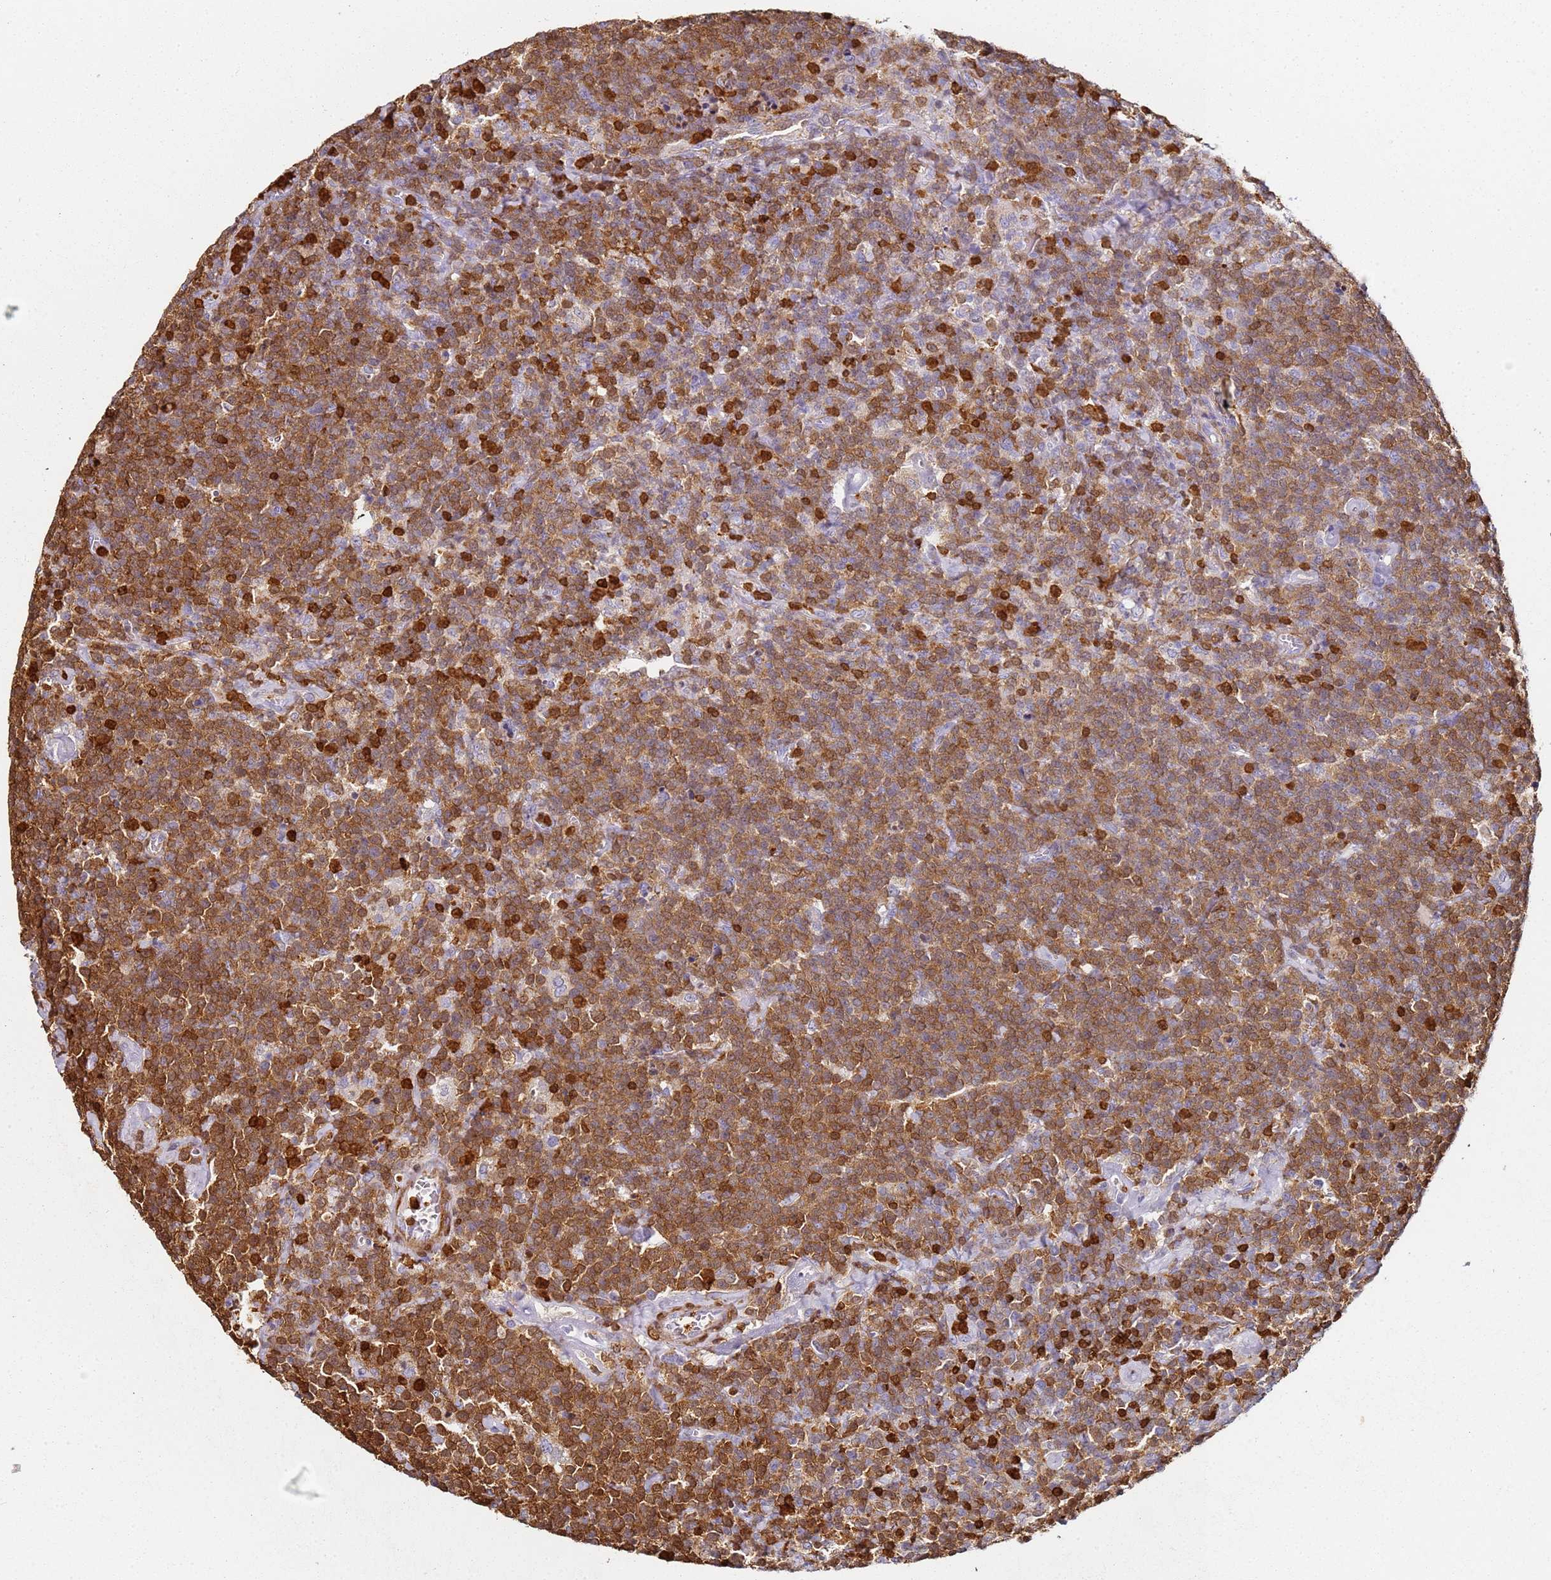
{"staining": {"intensity": "moderate", "quantity": ">75%", "location": "cytoplasmic/membranous,nuclear"}, "tissue": "lymphoma", "cell_type": "Tumor cells", "image_type": "cancer", "snomed": [{"axis": "morphology", "description": "Malignant lymphoma, non-Hodgkin's type, High grade"}, {"axis": "topography", "description": "Lymph node"}], "caption": "High-grade malignant lymphoma, non-Hodgkin's type stained for a protein reveals moderate cytoplasmic/membranous and nuclear positivity in tumor cells.", "gene": "S100A4", "patient": {"sex": "male", "age": 61}}